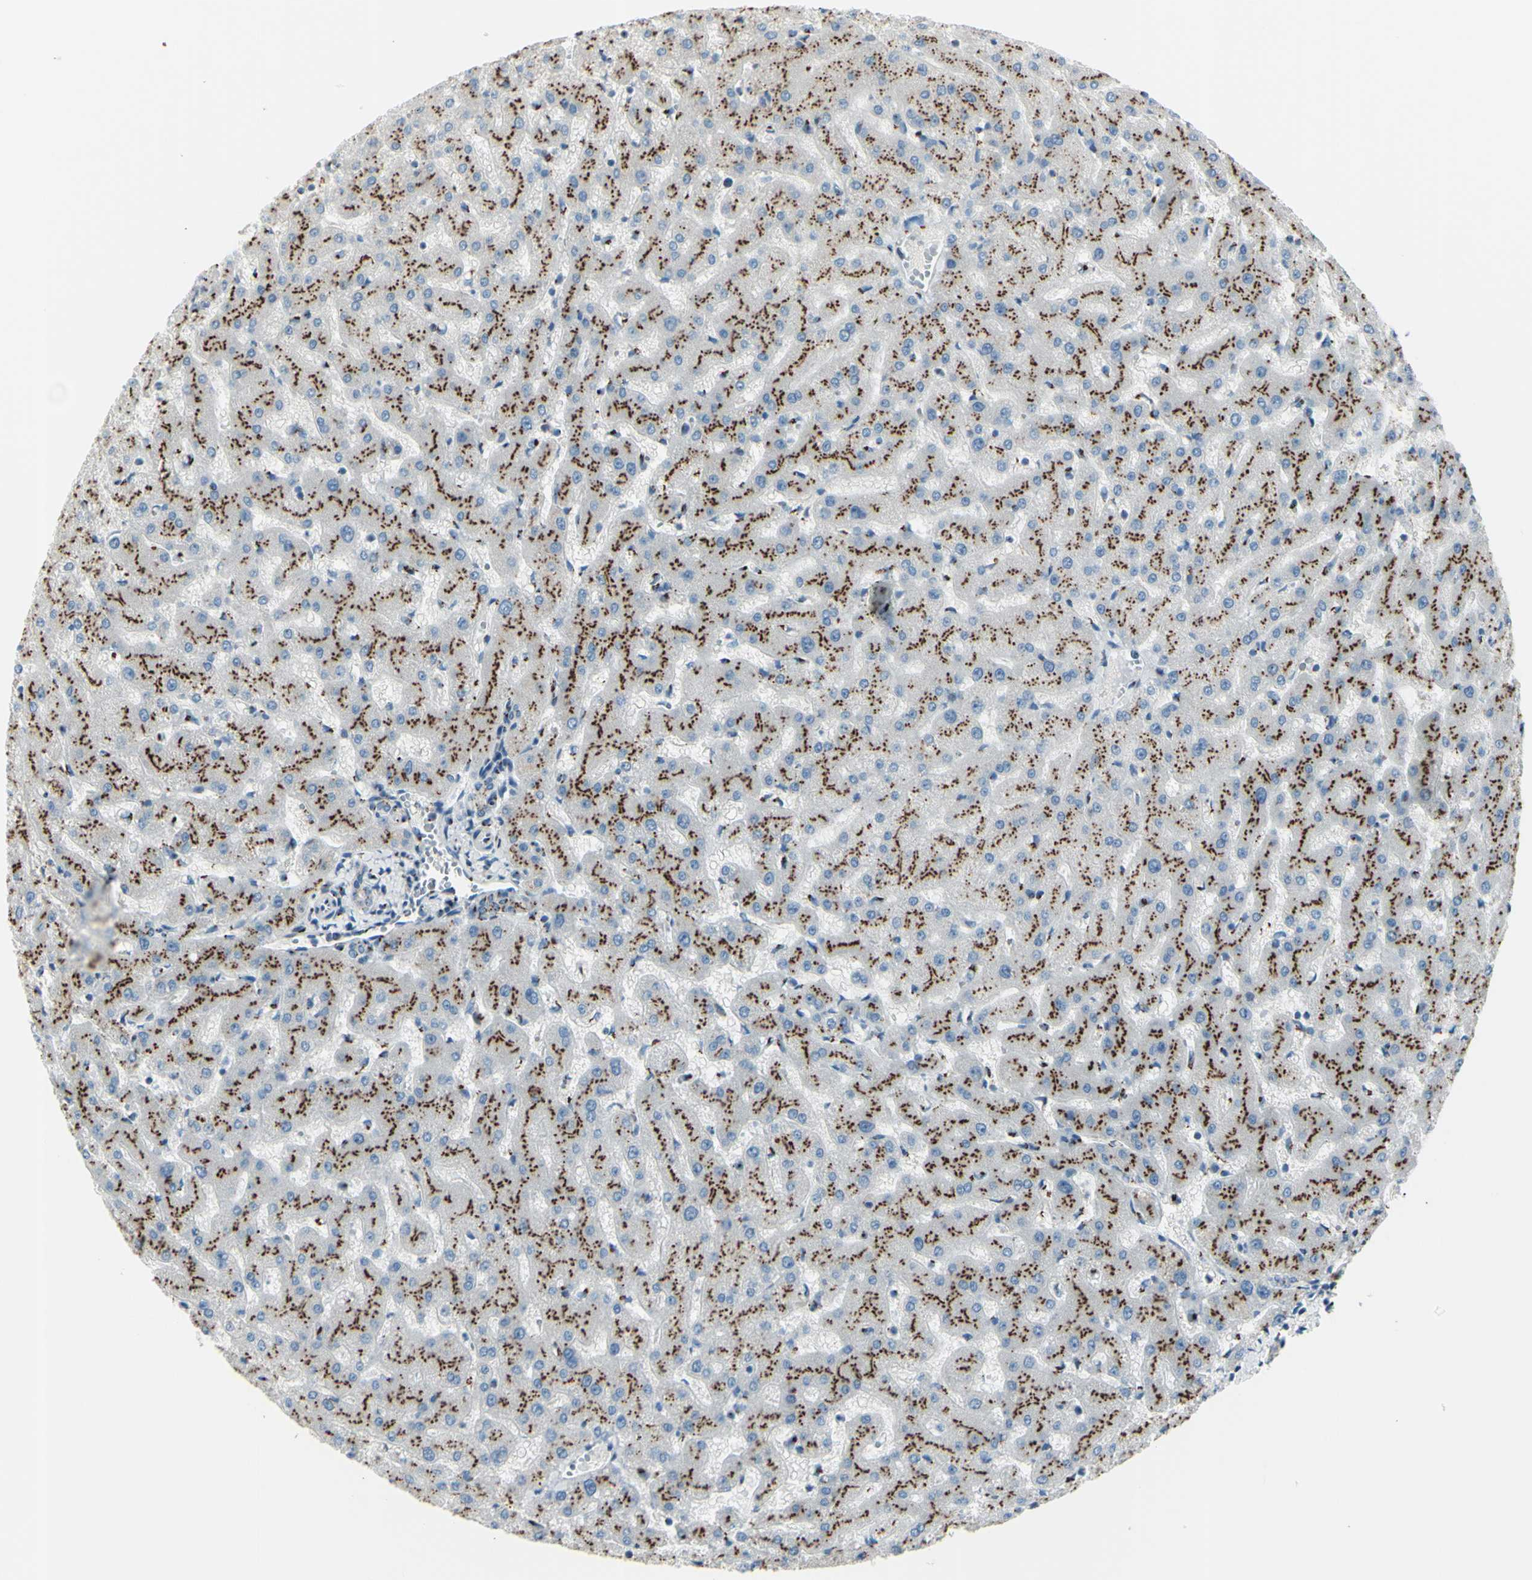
{"staining": {"intensity": "moderate", "quantity": "25%-75%", "location": "cytoplasmic/membranous"}, "tissue": "liver", "cell_type": "Cholangiocytes", "image_type": "normal", "snomed": [{"axis": "morphology", "description": "Normal tissue, NOS"}, {"axis": "topography", "description": "Liver"}], "caption": "Moderate cytoplasmic/membranous expression is seen in about 25%-75% of cholangiocytes in normal liver.", "gene": "B4GALT1", "patient": {"sex": "female", "age": 63}}